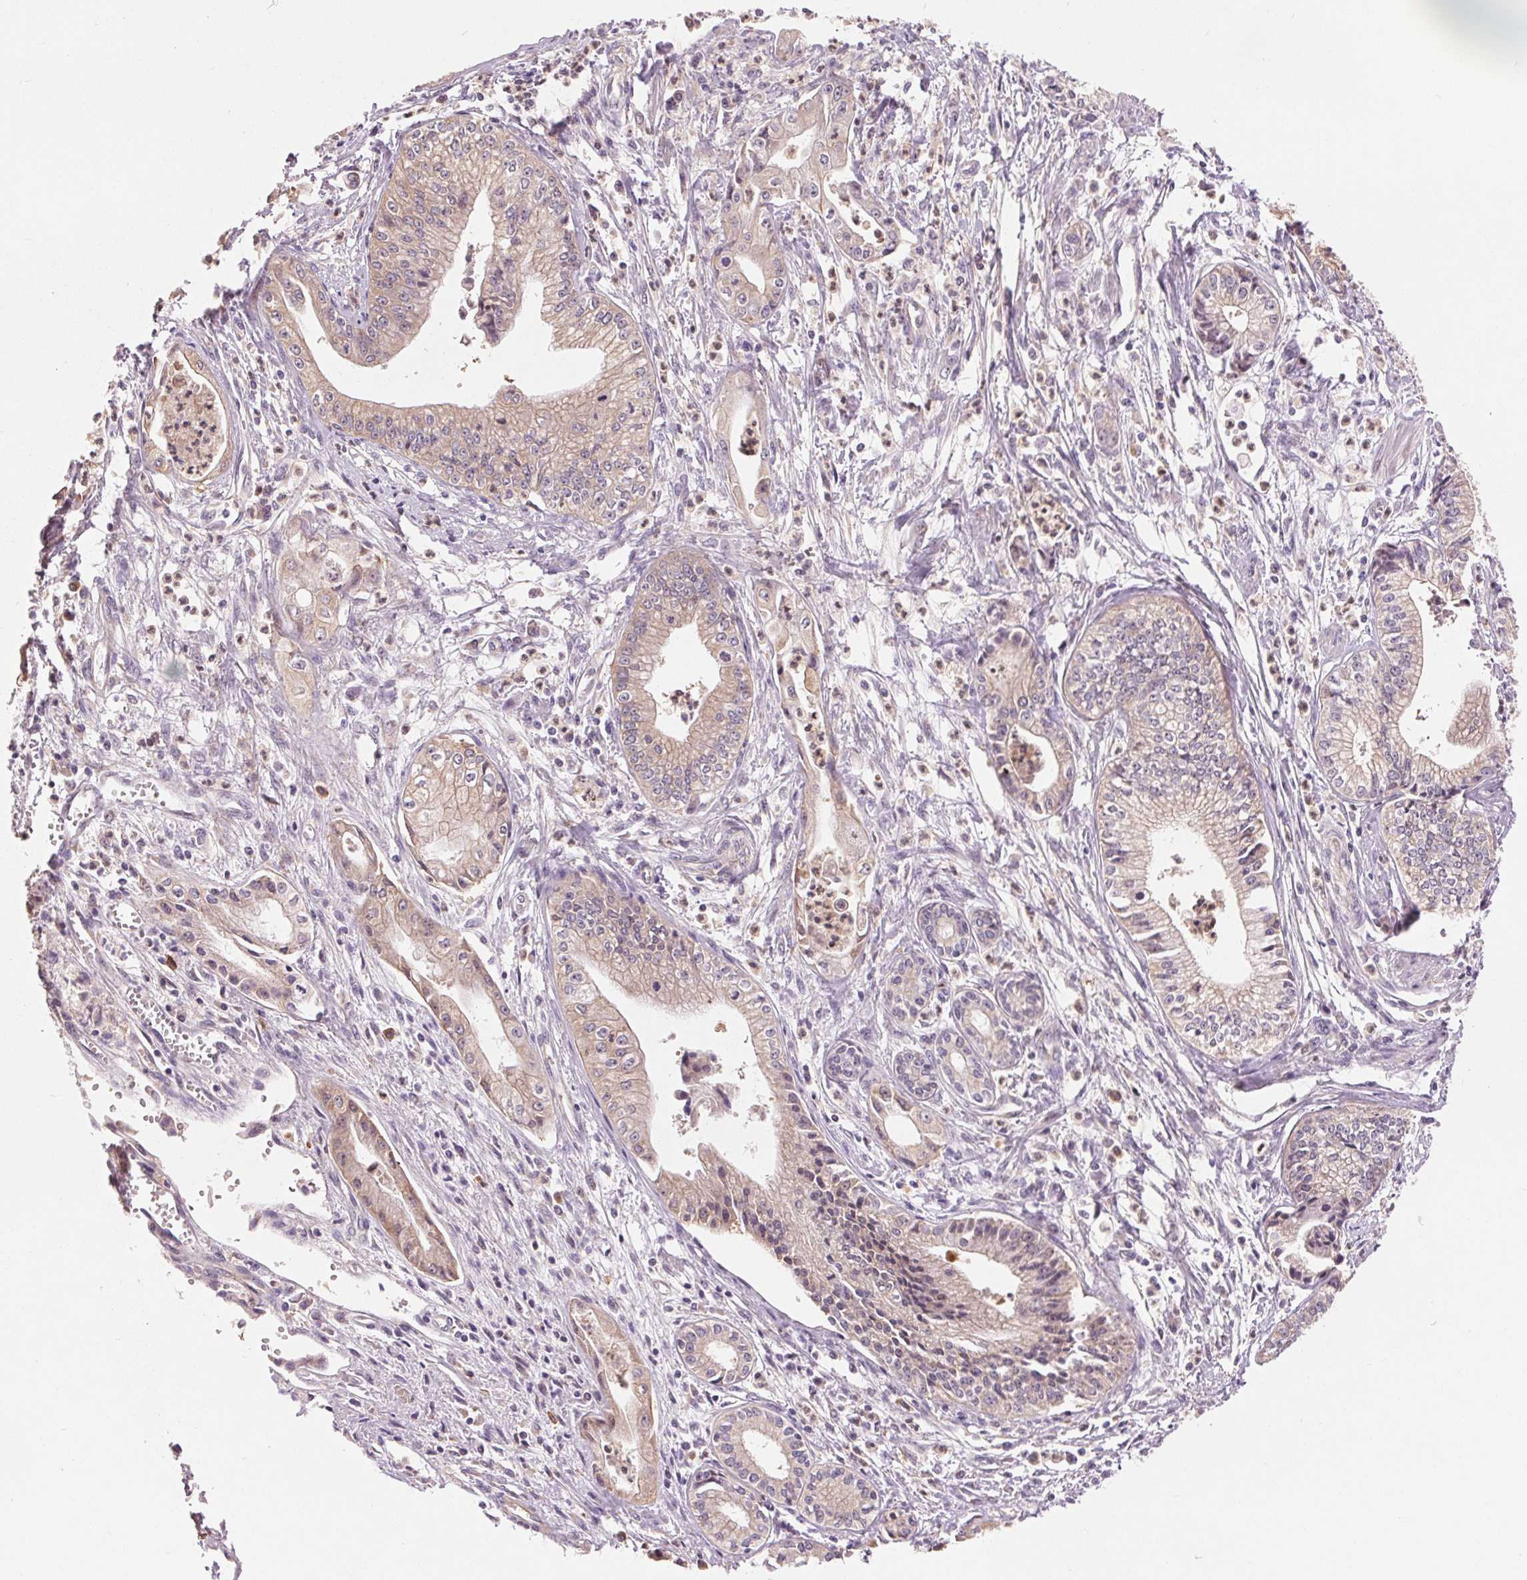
{"staining": {"intensity": "weak", "quantity": "25%-75%", "location": "cytoplasmic/membranous"}, "tissue": "pancreatic cancer", "cell_type": "Tumor cells", "image_type": "cancer", "snomed": [{"axis": "morphology", "description": "Adenocarcinoma, NOS"}, {"axis": "topography", "description": "Pancreas"}], "caption": "DAB (3,3'-diaminobenzidine) immunohistochemical staining of human pancreatic cancer exhibits weak cytoplasmic/membranous protein staining in approximately 25%-75% of tumor cells. (Stains: DAB in brown, nuclei in blue, Microscopy: brightfield microscopy at high magnification).", "gene": "RANBP3L", "patient": {"sex": "female", "age": 65}}